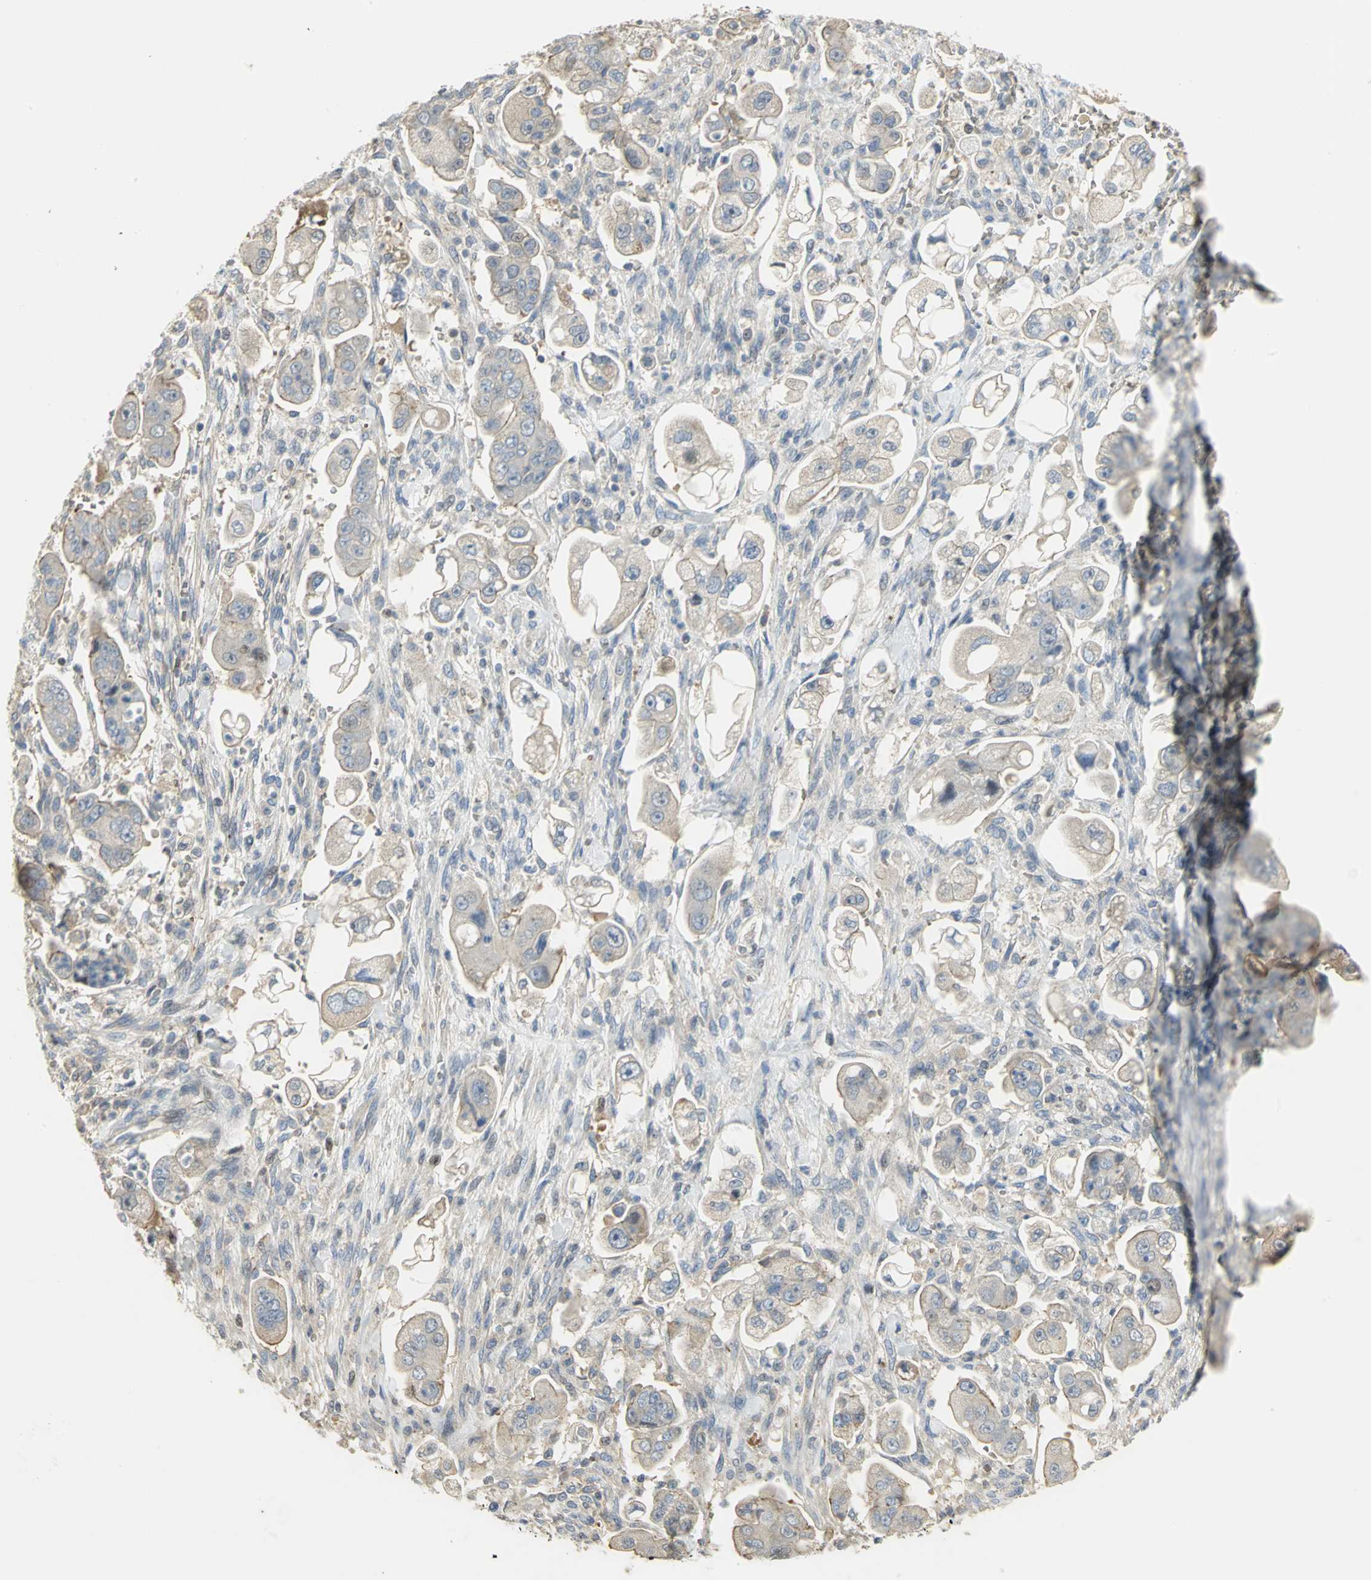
{"staining": {"intensity": "weak", "quantity": "25%-75%", "location": "cytoplasmic/membranous"}, "tissue": "stomach cancer", "cell_type": "Tumor cells", "image_type": "cancer", "snomed": [{"axis": "morphology", "description": "Adenocarcinoma, NOS"}, {"axis": "topography", "description": "Stomach"}], "caption": "The immunohistochemical stain shows weak cytoplasmic/membranous staining in tumor cells of stomach cancer (adenocarcinoma) tissue. (brown staining indicates protein expression, while blue staining denotes nuclei).", "gene": "ANK1", "patient": {"sex": "male", "age": 62}}